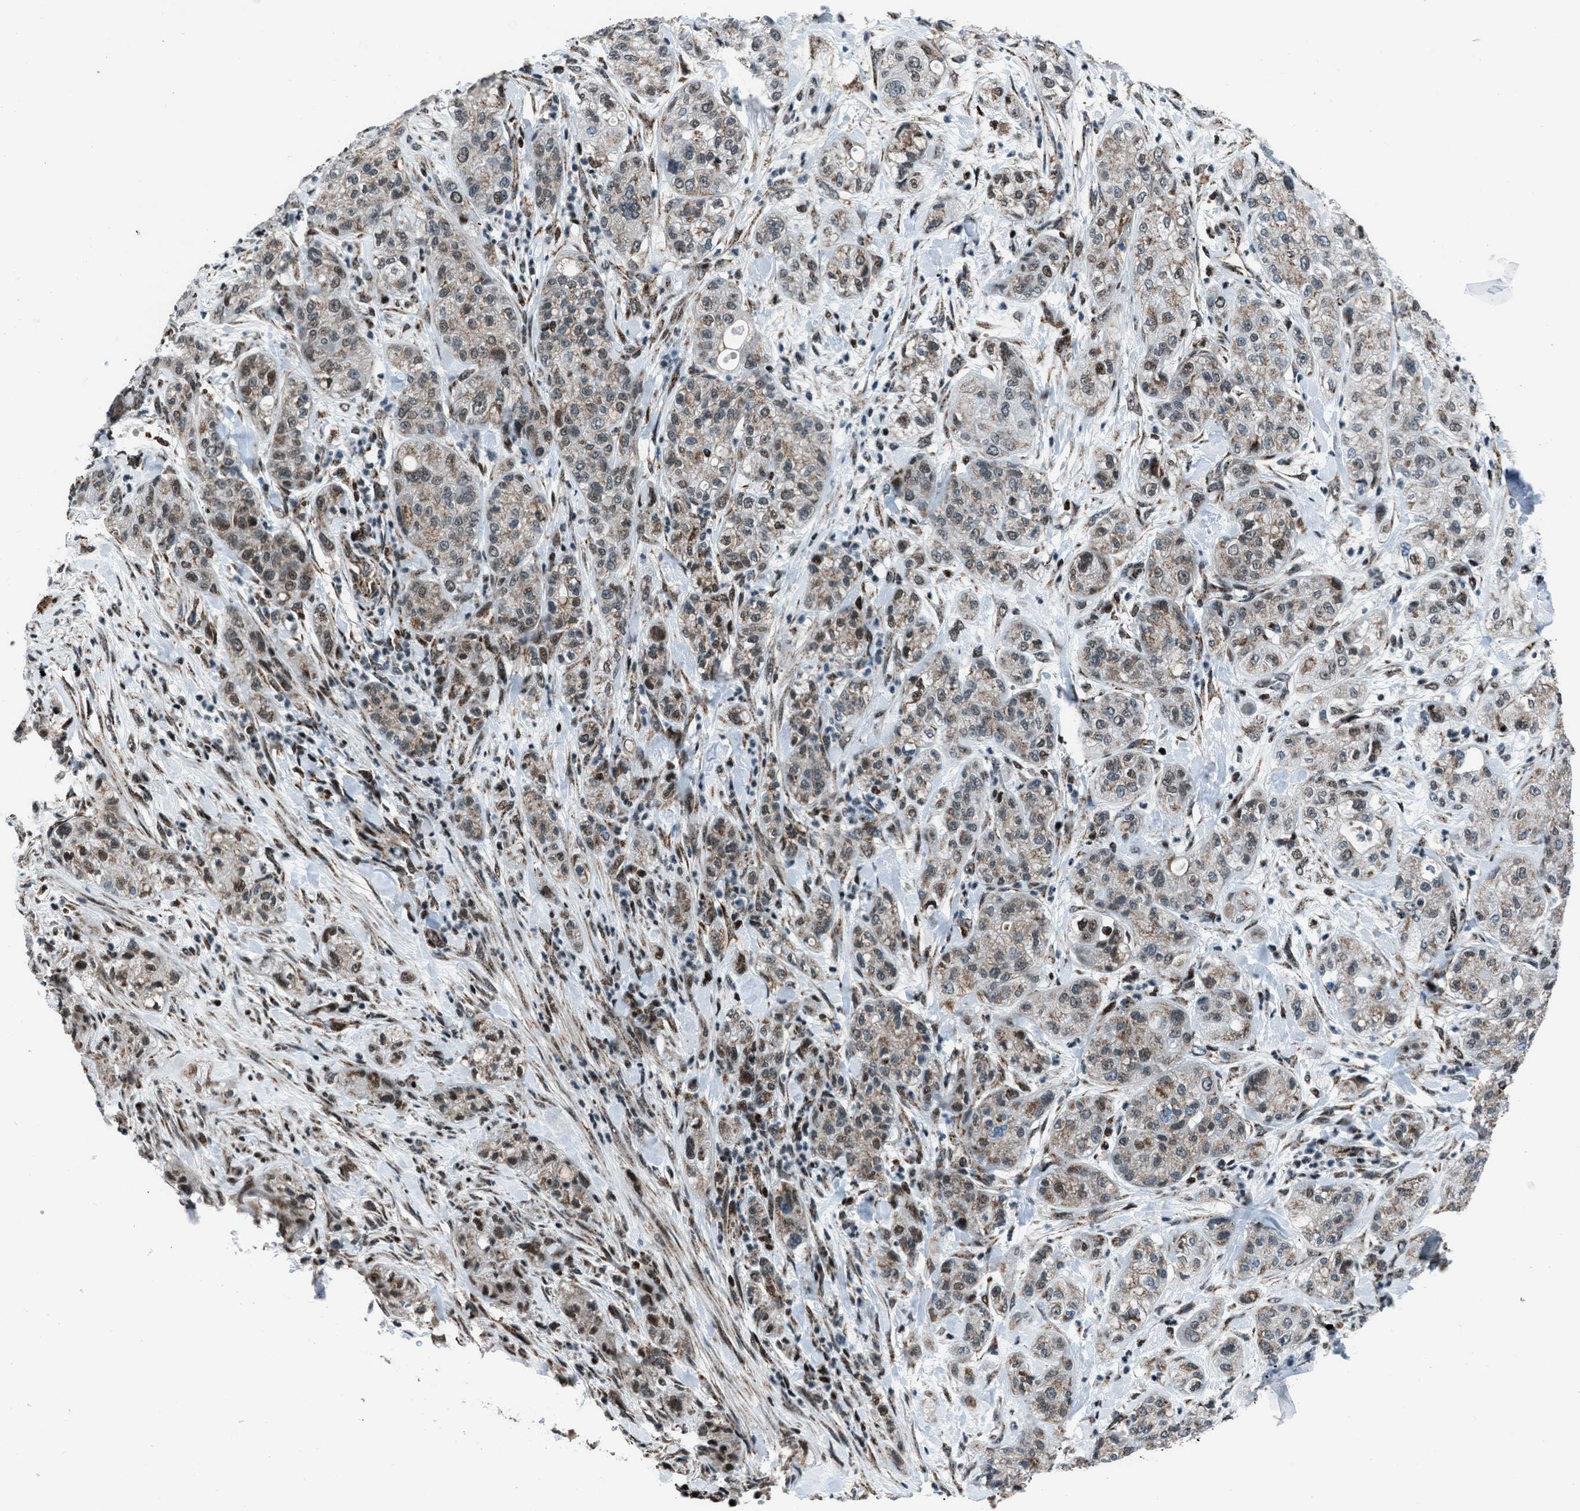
{"staining": {"intensity": "moderate", "quantity": "25%-75%", "location": "cytoplasmic/membranous,nuclear"}, "tissue": "pancreatic cancer", "cell_type": "Tumor cells", "image_type": "cancer", "snomed": [{"axis": "morphology", "description": "Adenocarcinoma, NOS"}, {"axis": "topography", "description": "Pancreas"}], "caption": "Immunohistochemistry staining of pancreatic cancer, which reveals medium levels of moderate cytoplasmic/membranous and nuclear staining in about 25%-75% of tumor cells indicating moderate cytoplasmic/membranous and nuclear protein expression. The staining was performed using DAB (brown) for protein detection and nuclei were counterstained in hematoxylin (blue).", "gene": "MORC3", "patient": {"sex": "female", "age": 78}}